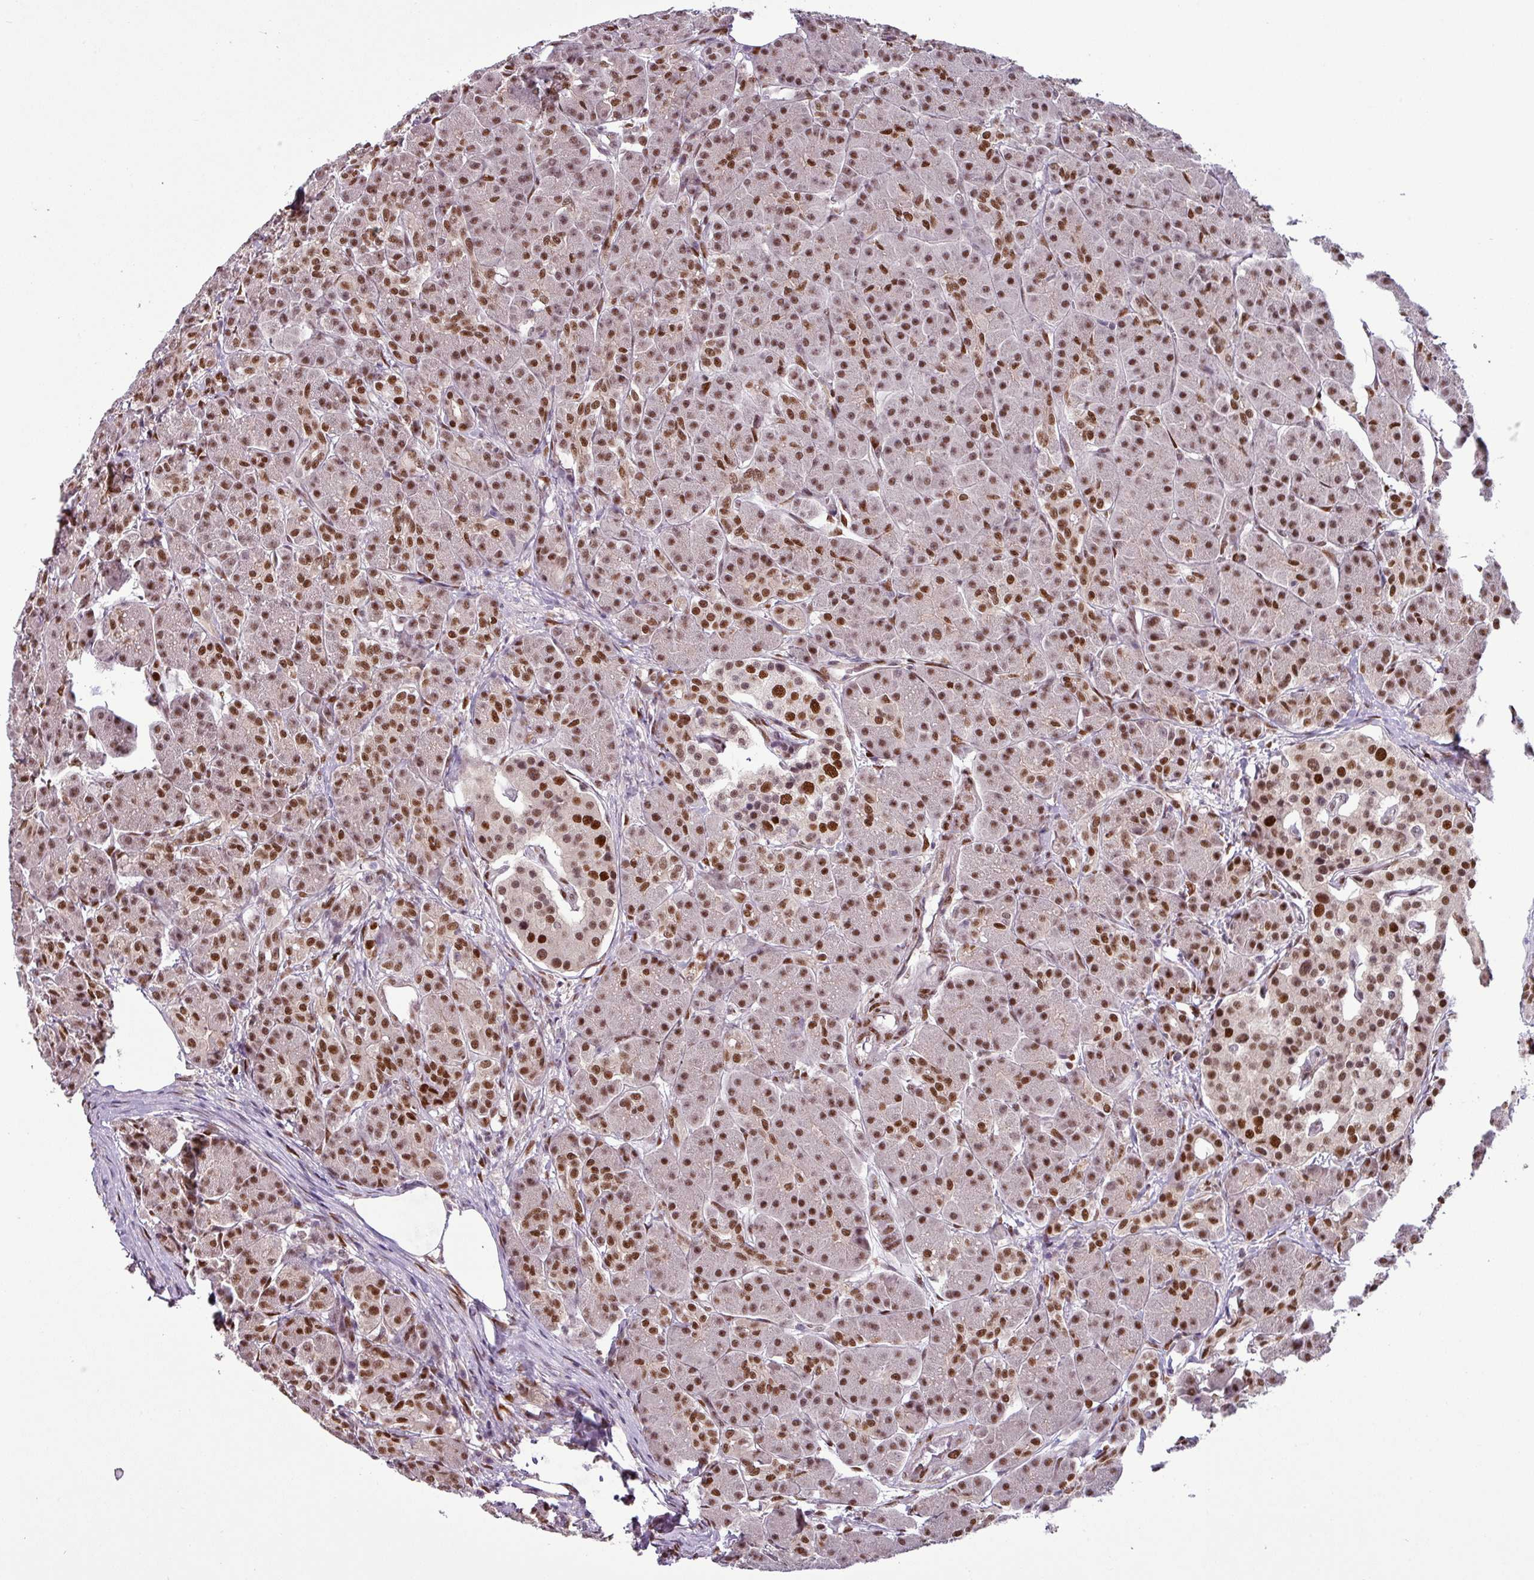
{"staining": {"intensity": "strong", "quantity": ">75%", "location": "nuclear"}, "tissue": "pancreas", "cell_type": "Exocrine glandular cells", "image_type": "normal", "snomed": [{"axis": "morphology", "description": "Normal tissue, NOS"}, {"axis": "topography", "description": "Pancreas"}], "caption": "A photomicrograph showing strong nuclear staining in approximately >75% of exocrine glandular cells in unremarkable pancreas, as visualized by brown immunohistochemical staining.", "gene": "IRF2BPL", "patient": {"sex": "male", "age": 63}}